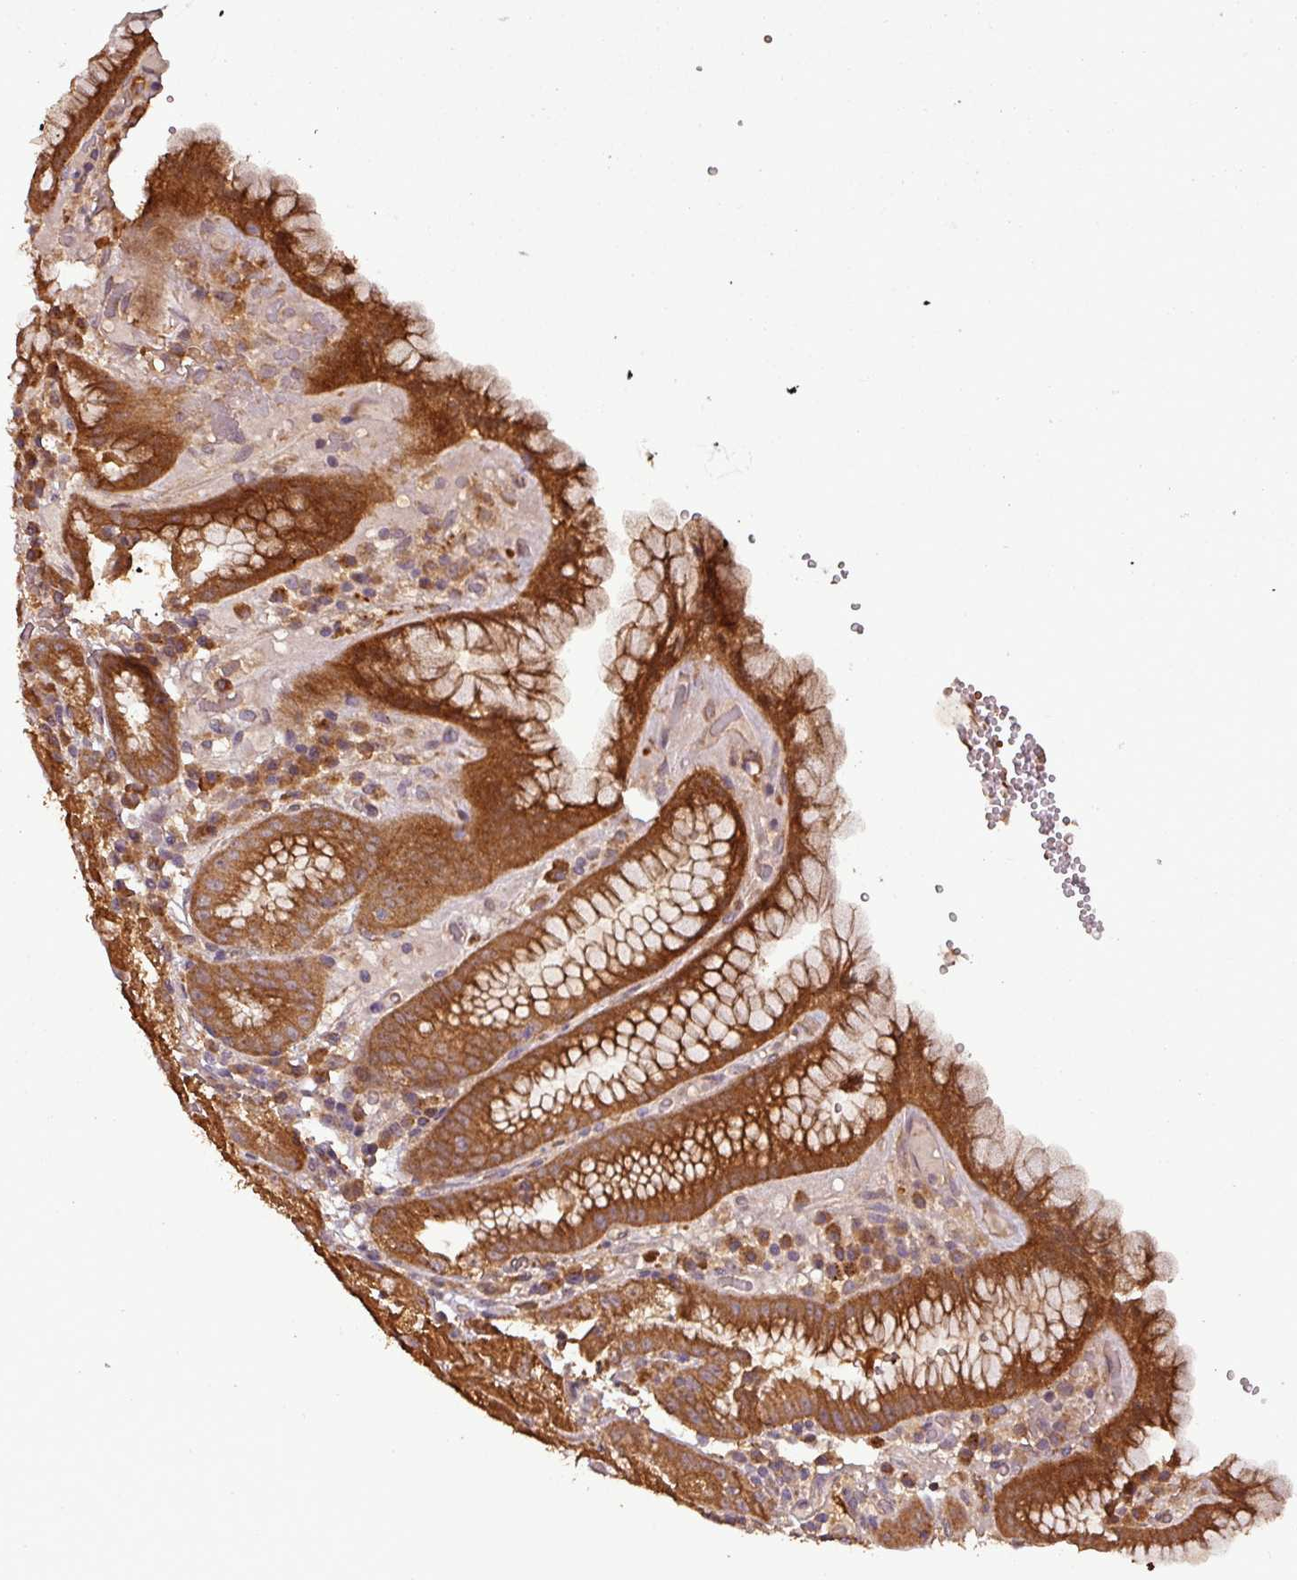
{"staining": {"intensity": "strong", "quantity": ">75%", "location": "cytoplasmic/membranous,nuclear"}, "tissue": "stomach", "cell_type": "Glandular cells", "image_type": "normal", "snomed": [{"axis": "morphology", "description": "Normal tissue, NOS"}, {"axis": "topography", "description": "Stomach, upper"}], "caption": "Protein expression analysis of unremarkable stomach demonstrates strong cytoplasmic/membranous,nuclear staining in approximately >75% of glandular cells.", "gene": "NT5C3A", "patient": {"sex": "male", "age": 52}}